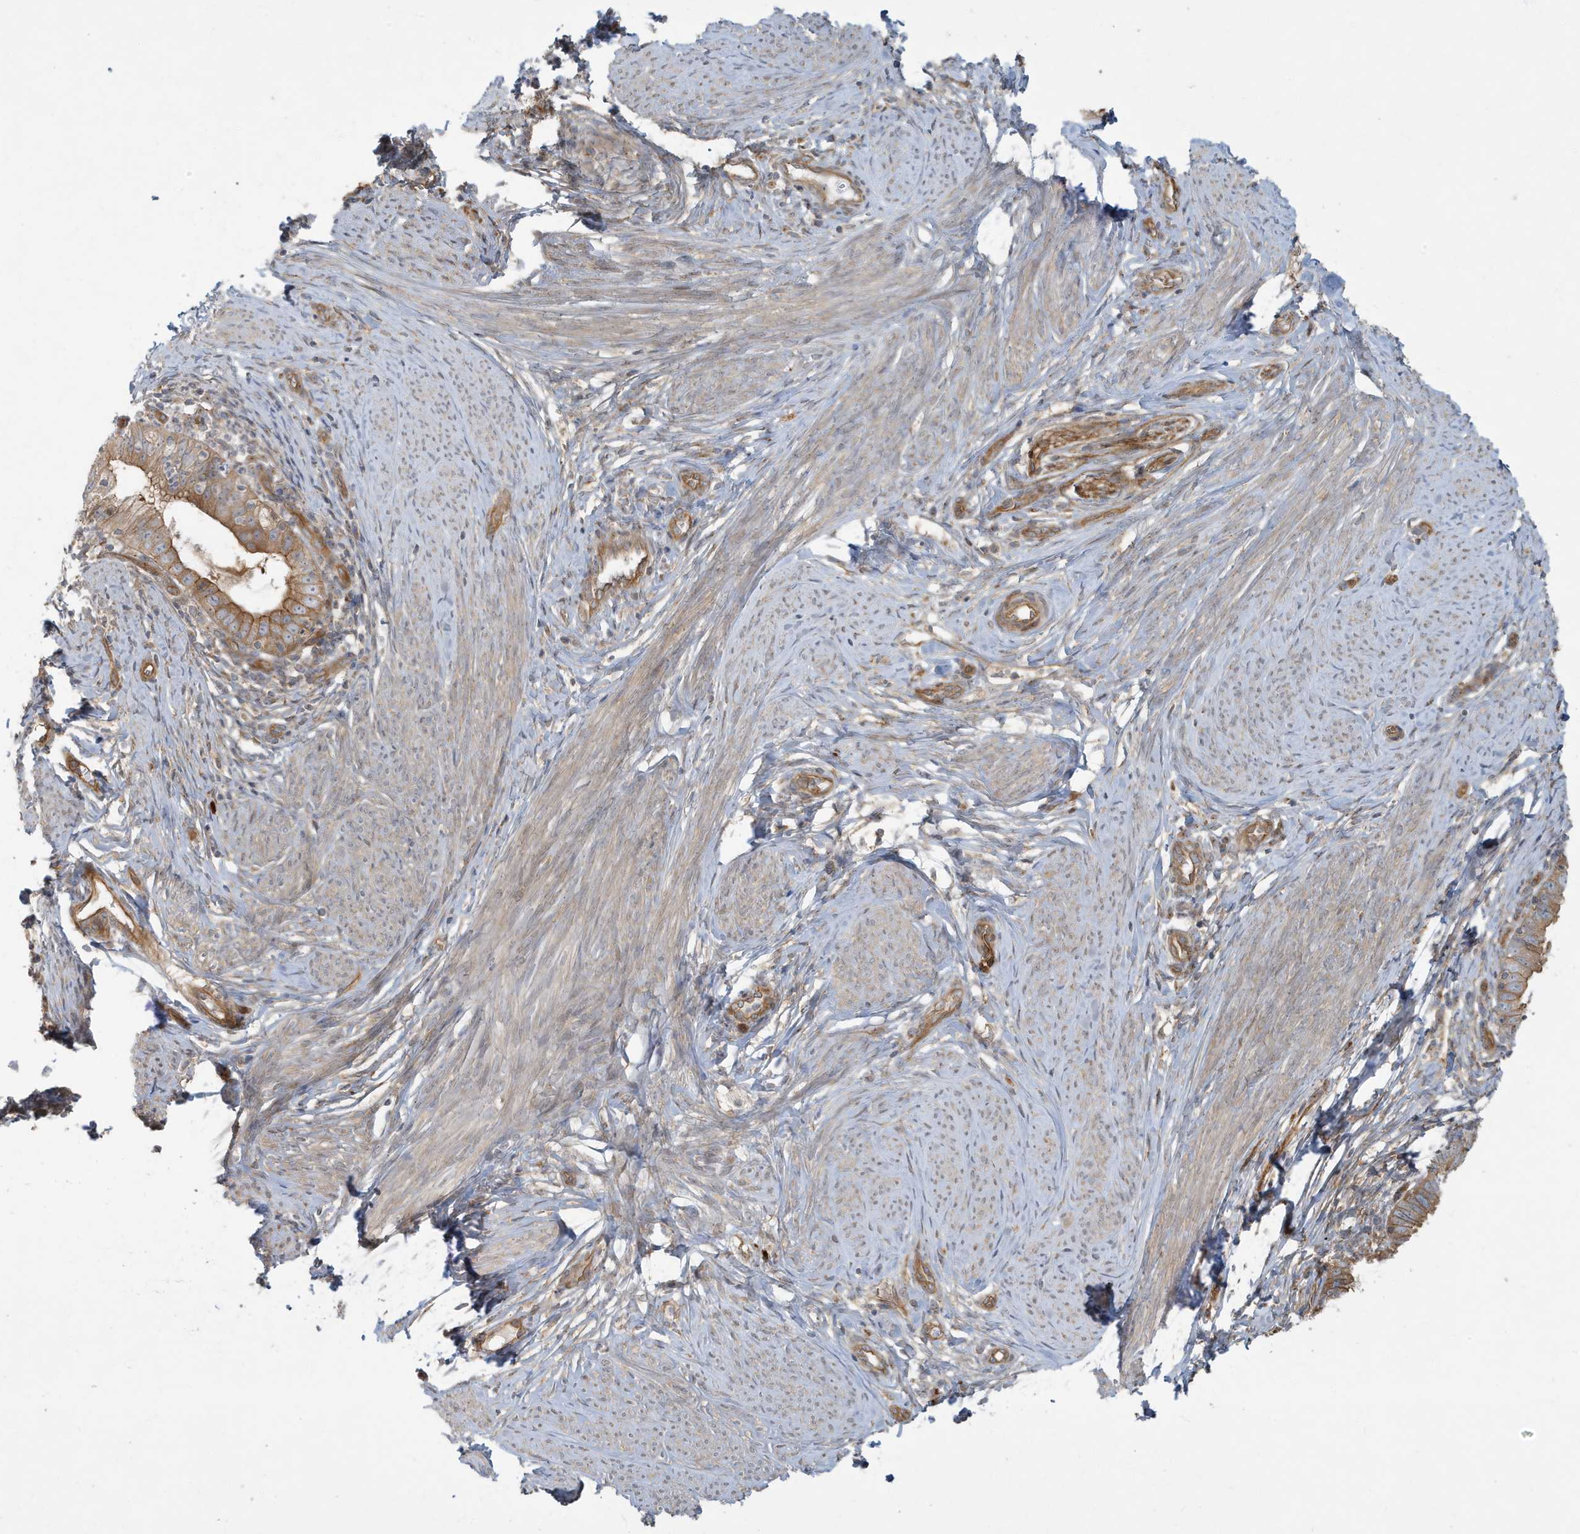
{"staining": {"intensity": "moderate", "quantity": ">75%", "location": "cytoplasmic/membranous"}, "tissue": "cervical cancer", "cell_type": "Tumor cells", "image_type": "cancer", "snomed": [{"axis": "morphology", "description": "Adenocarcinoma, NOS"}, {"axis": "topography", "description": "Cervix"}], "caption": "Cervical adenocarcinoma tissue exhibits moderate cytoplasmic/membranous positivity in approximately >75% of tumor cells, visualized by immunohistochemistry.", "gene": "ATP23", "patient": {"sex": "female", "age": 36}}